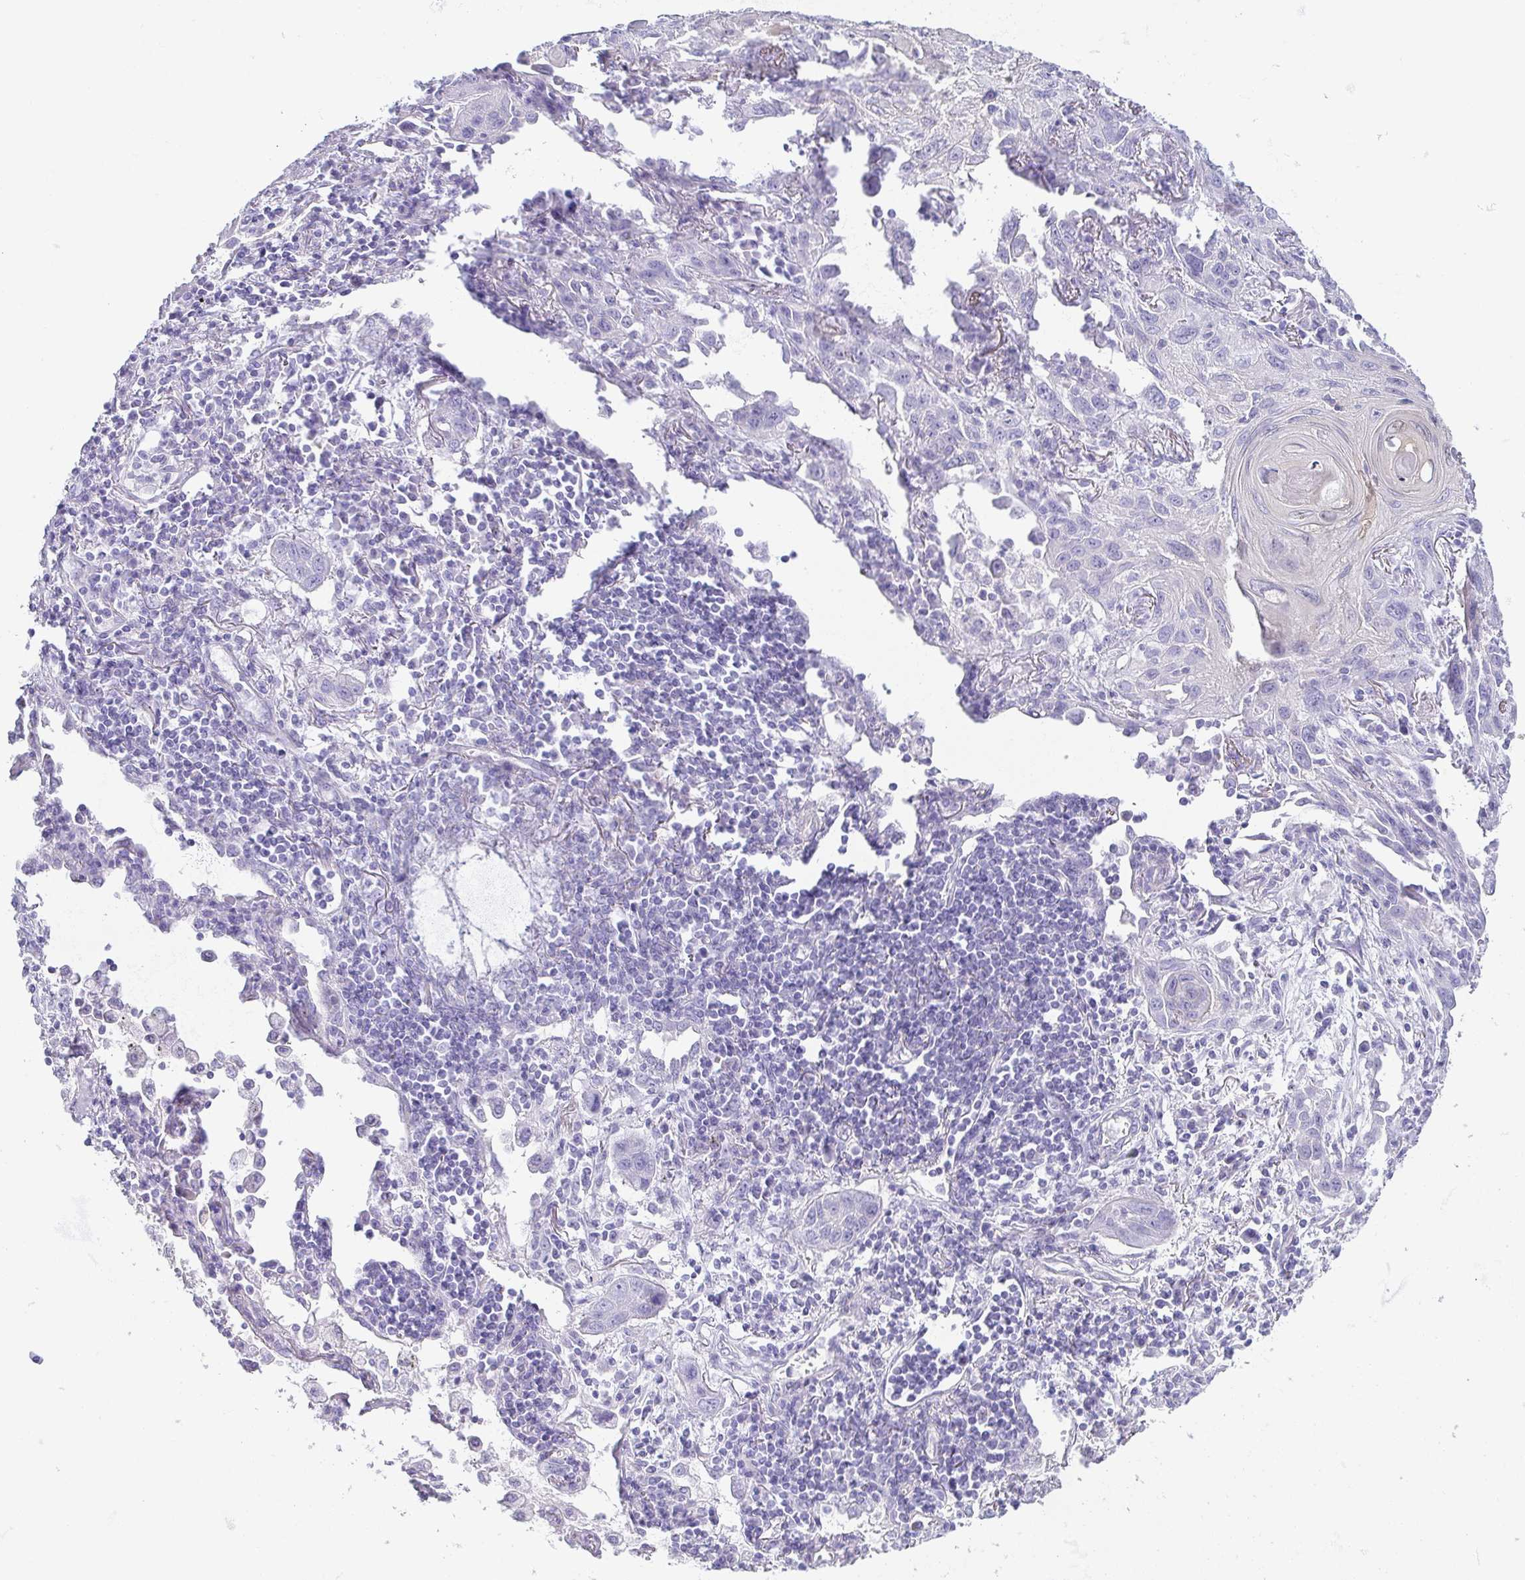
{"staining": {"intensity": "negative", "quantity": "none", "location": "none"}, "tissue": "lung cancer", "cell_type": "Tumor cells", "image_type": "cancer", "snomed": [{"axis": "morphology", "description": "Squamous cell carcinoma, NOS"}, {"axis": "topography", "description": "Lung"}], "caption": "This is an immunohistochemistry histopathology image of lung cancer (squamous cell carcinoma). There is no expression in tumor cells.", "gene": "PRR4", "patient": {"sex": "male", "age": 79}}